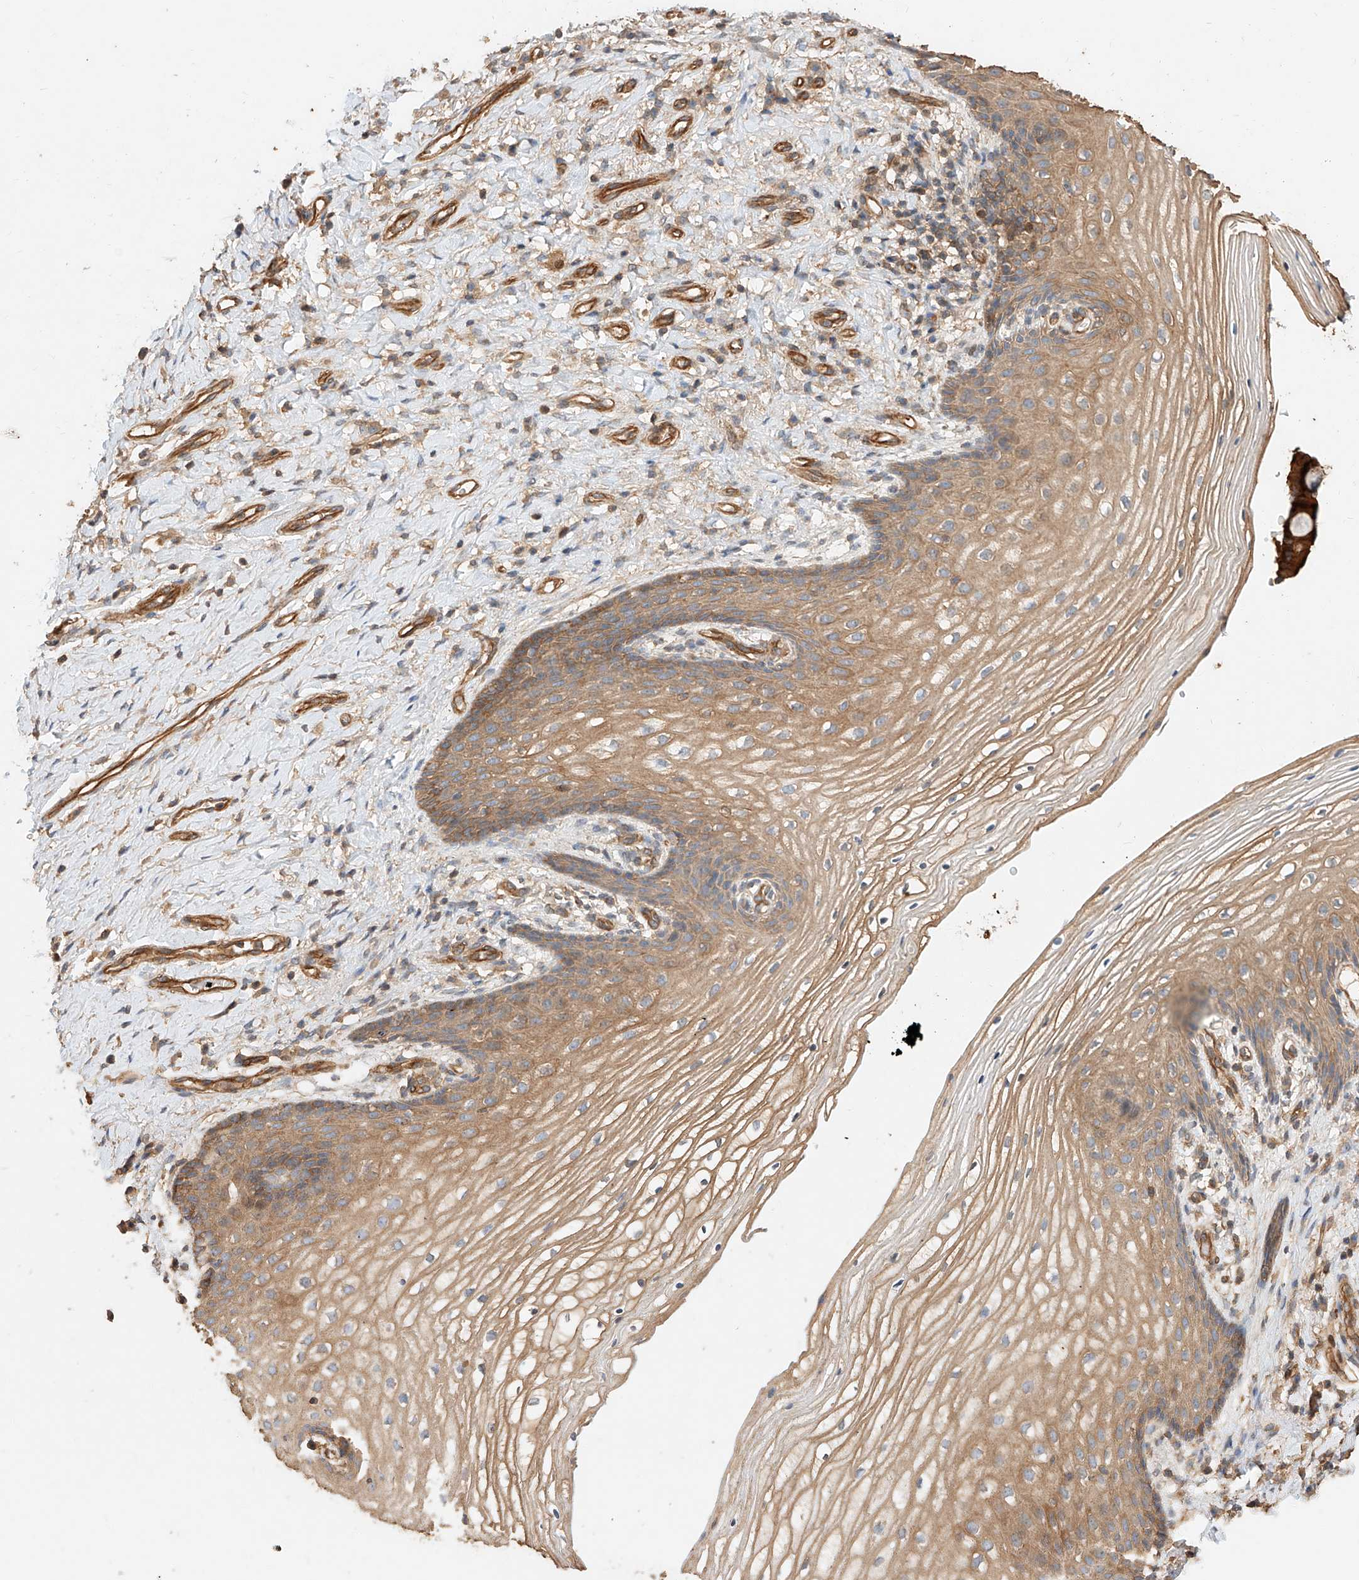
{"staining": {"intensity": "moderate", "quantity": ">75%", "location": "cytoplasmic/membranous"}, "tissue": "vagina", "cell_type": "Squamous epithelial cells", "image_type": "normal", "snomed": [{"axis": "morphology", "description": "Normal tissue, NOS"}, {"axis": "topography", "description": "Vagina"}], "caption": "A brown stain highlights moderate cytoplasmic/membranous positivity of a protein in squamous epithelial cells of benign vagina. The staining was performed using DAB to visualize the protein expression in brown, while the nuclei were stained in blue with hematoxylin (Magnification: 20x).", "gene": "GHDC", "patient": {"sex": "female", "age": 60}}